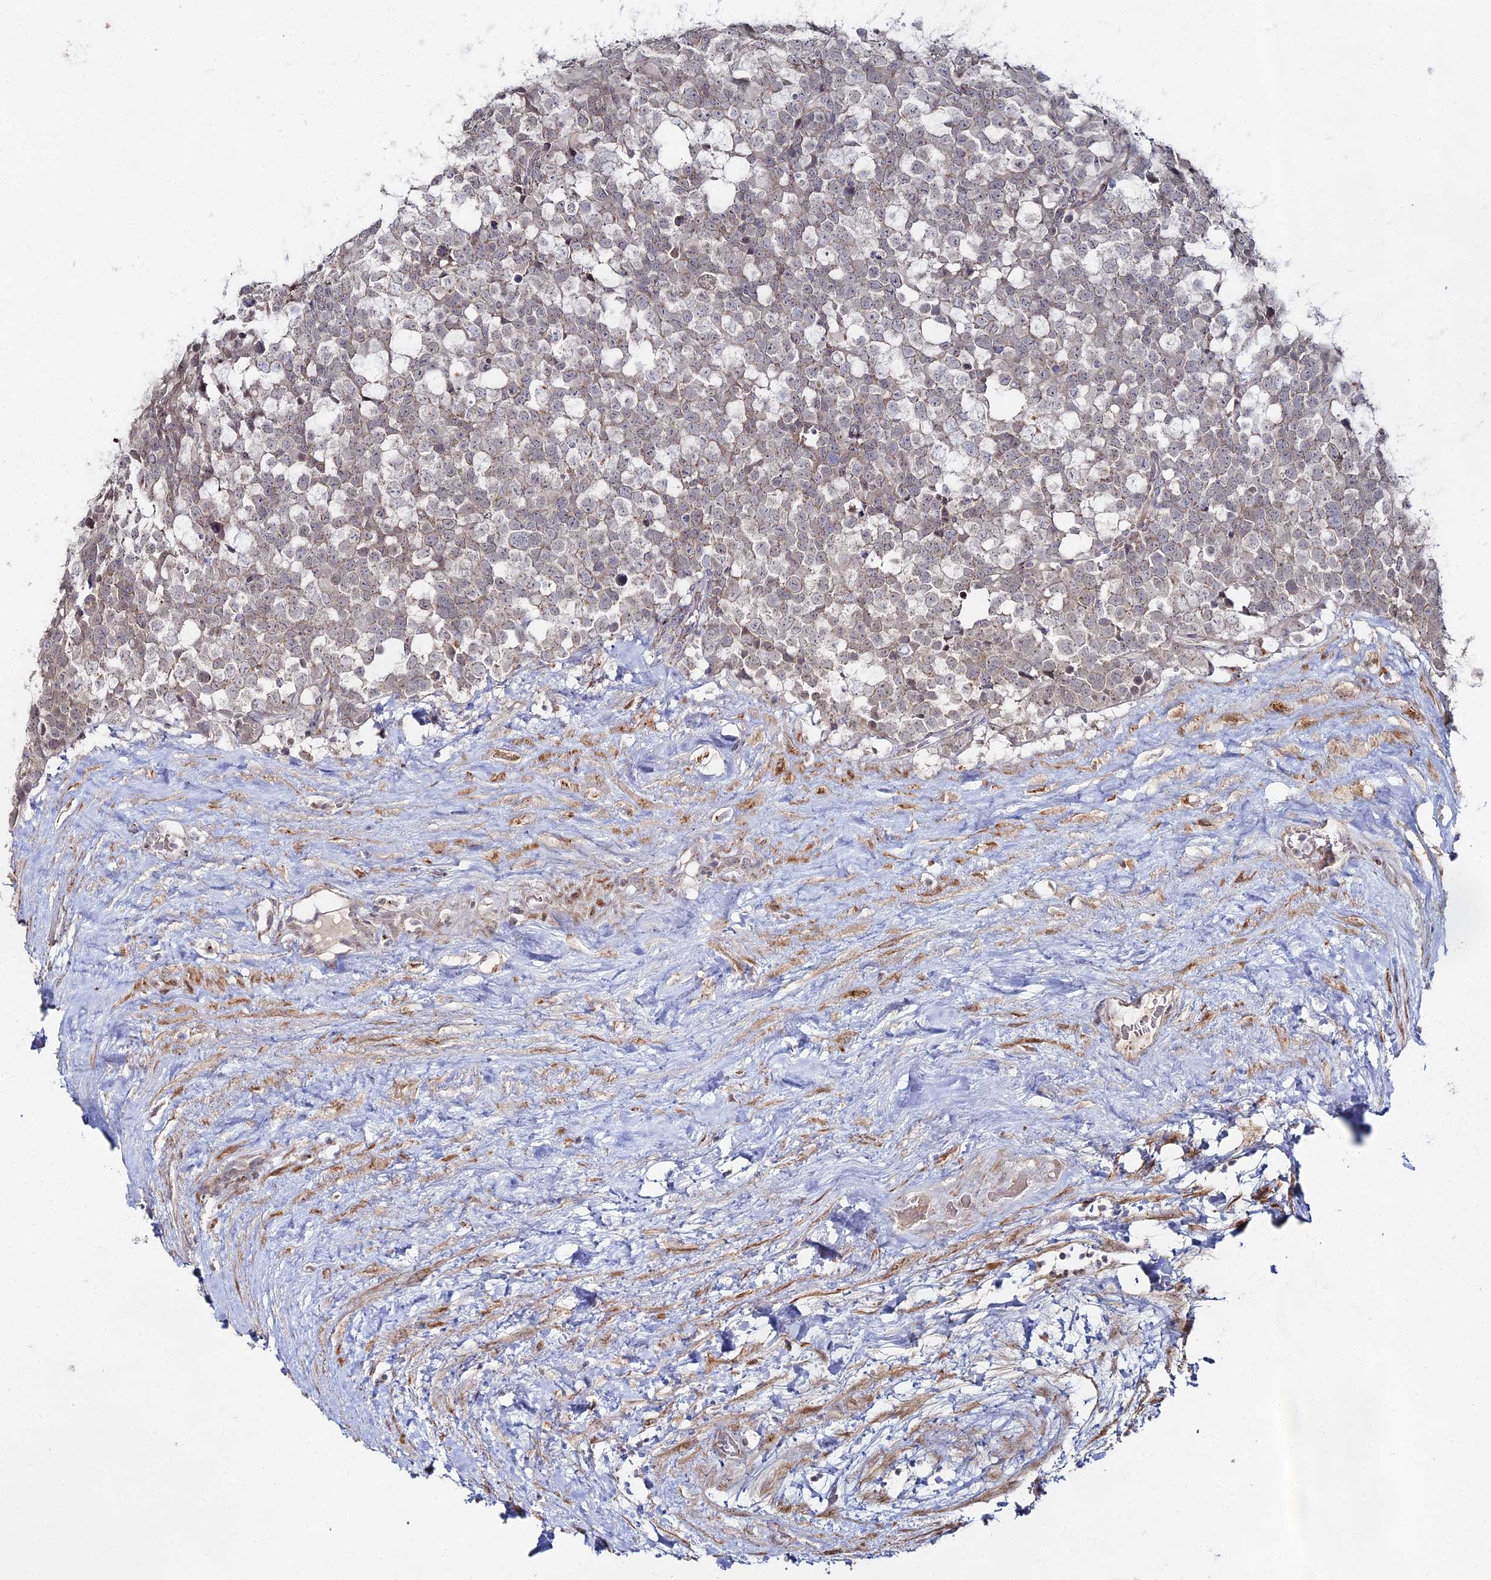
{"staining": {"intensity": "weak", "quantity": "<25%", "location": "cytoplasmic/membranous"}, "tissue": "testis cancer", "cell_type": "Tumor cells", "image_type": "cancer", "snomed": [{"axis": "morphology", "description": "Seminoma, NOS"}, {"axis": "topography", "description": "Testis"}], "caption": "Testis cancer was stained to show a protein in brown. There is no significant positivity in tumor cells. (DAB (3,3'-diaminobenzidine) immunohistochemistry (IHC) visualized using brightfield microscopy, high magnification).", "gene": "SGMS1", "patient": {"sex": "male", "age": 71}}